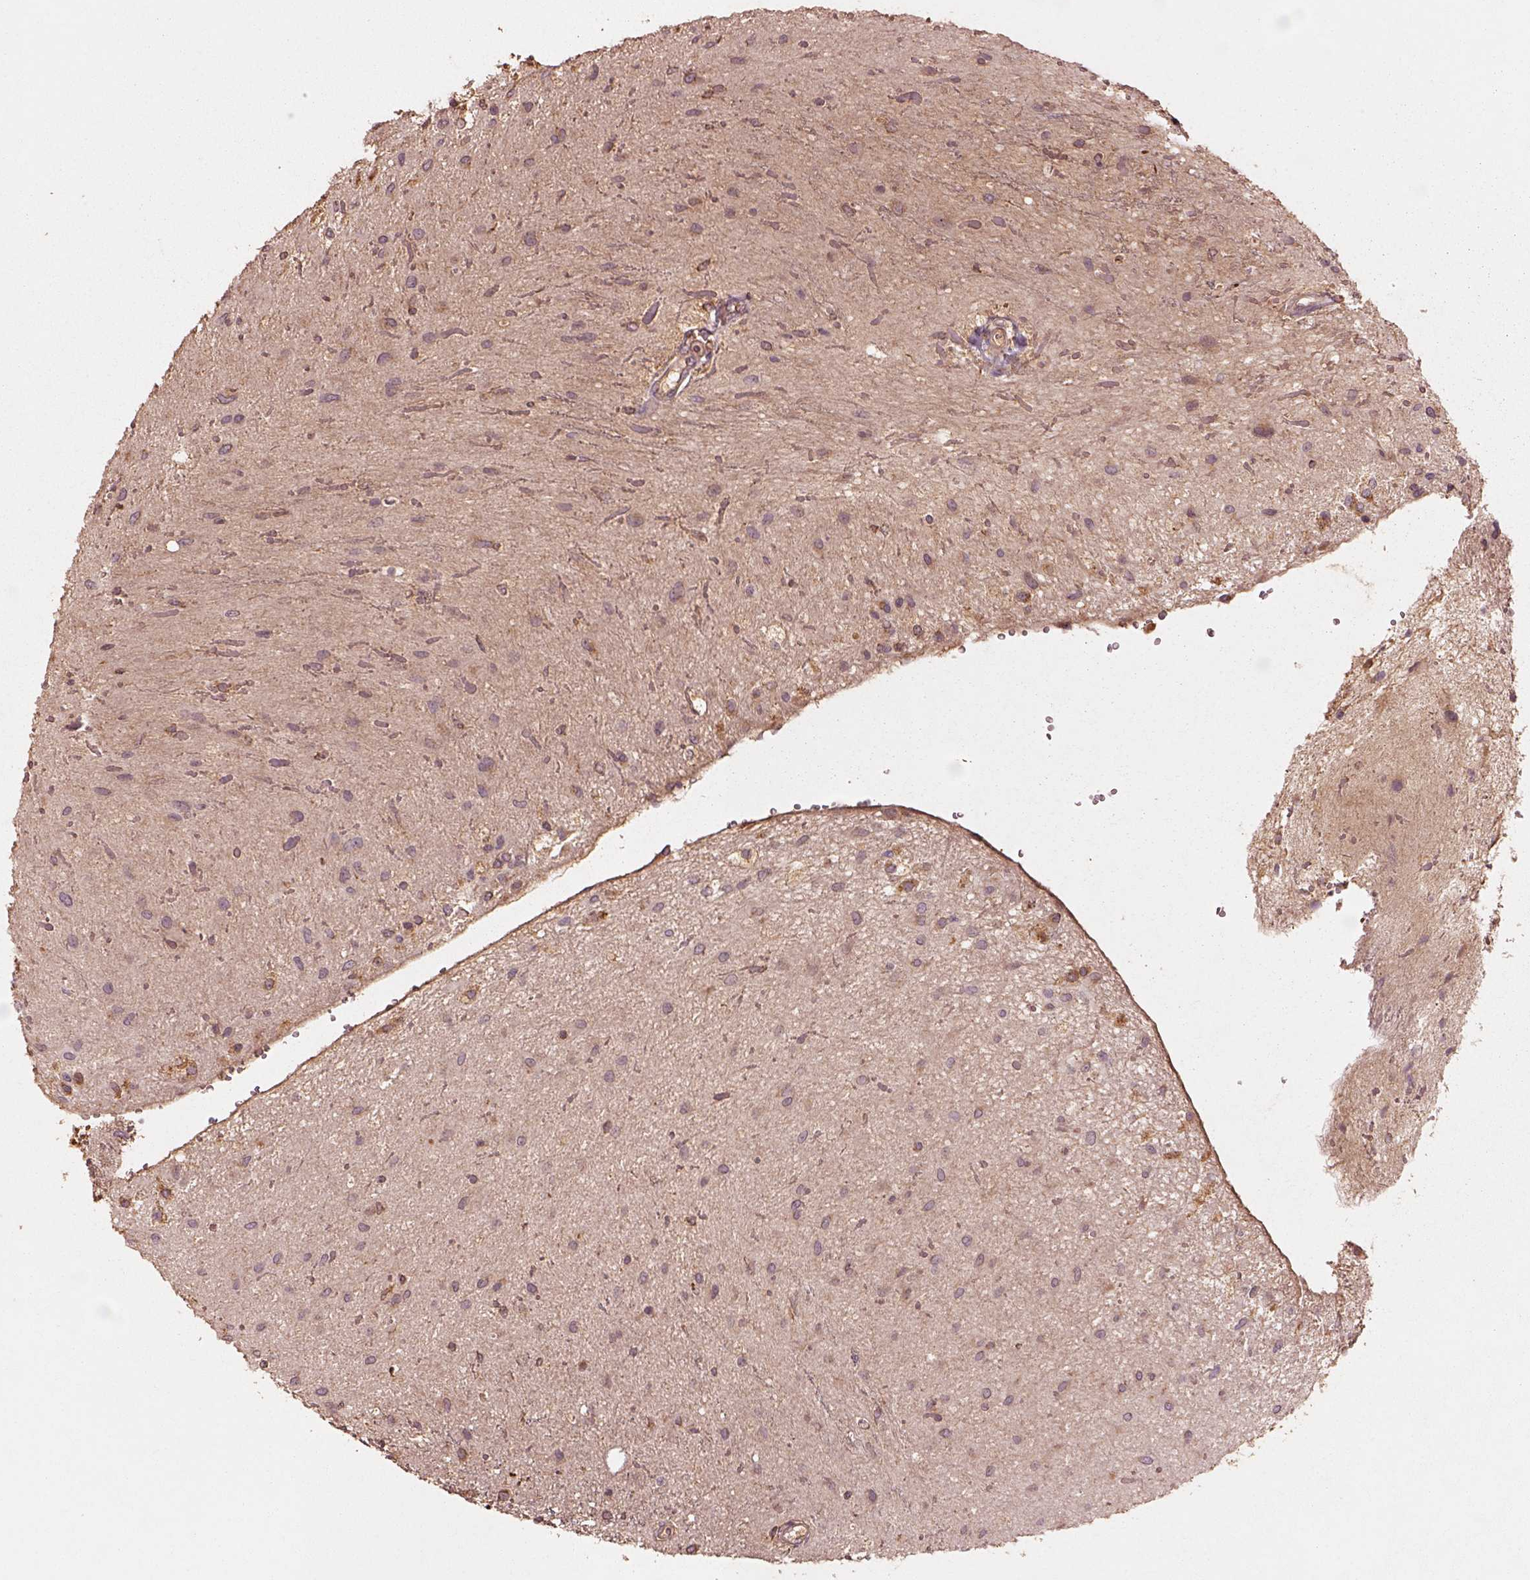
{"staining": {"intensity": "negative", "quantity": "none", "location": "none"}, "tissue": "glioma", "cell_type": "Tumor cells", "image_type": "cancer", "snomed": [{"axis": "morphology", "description": "Glioma, malignant, Low grade"}, {"axis": "topography", "description": "Cerebellum"}], "caption": "Immunohistochemistry (IHC) of human malignant glioma (low-grade) exhibits no positivity in tumor cells.", "gene": "TRADD", "patient": {"sex": "female", "age": 14}}